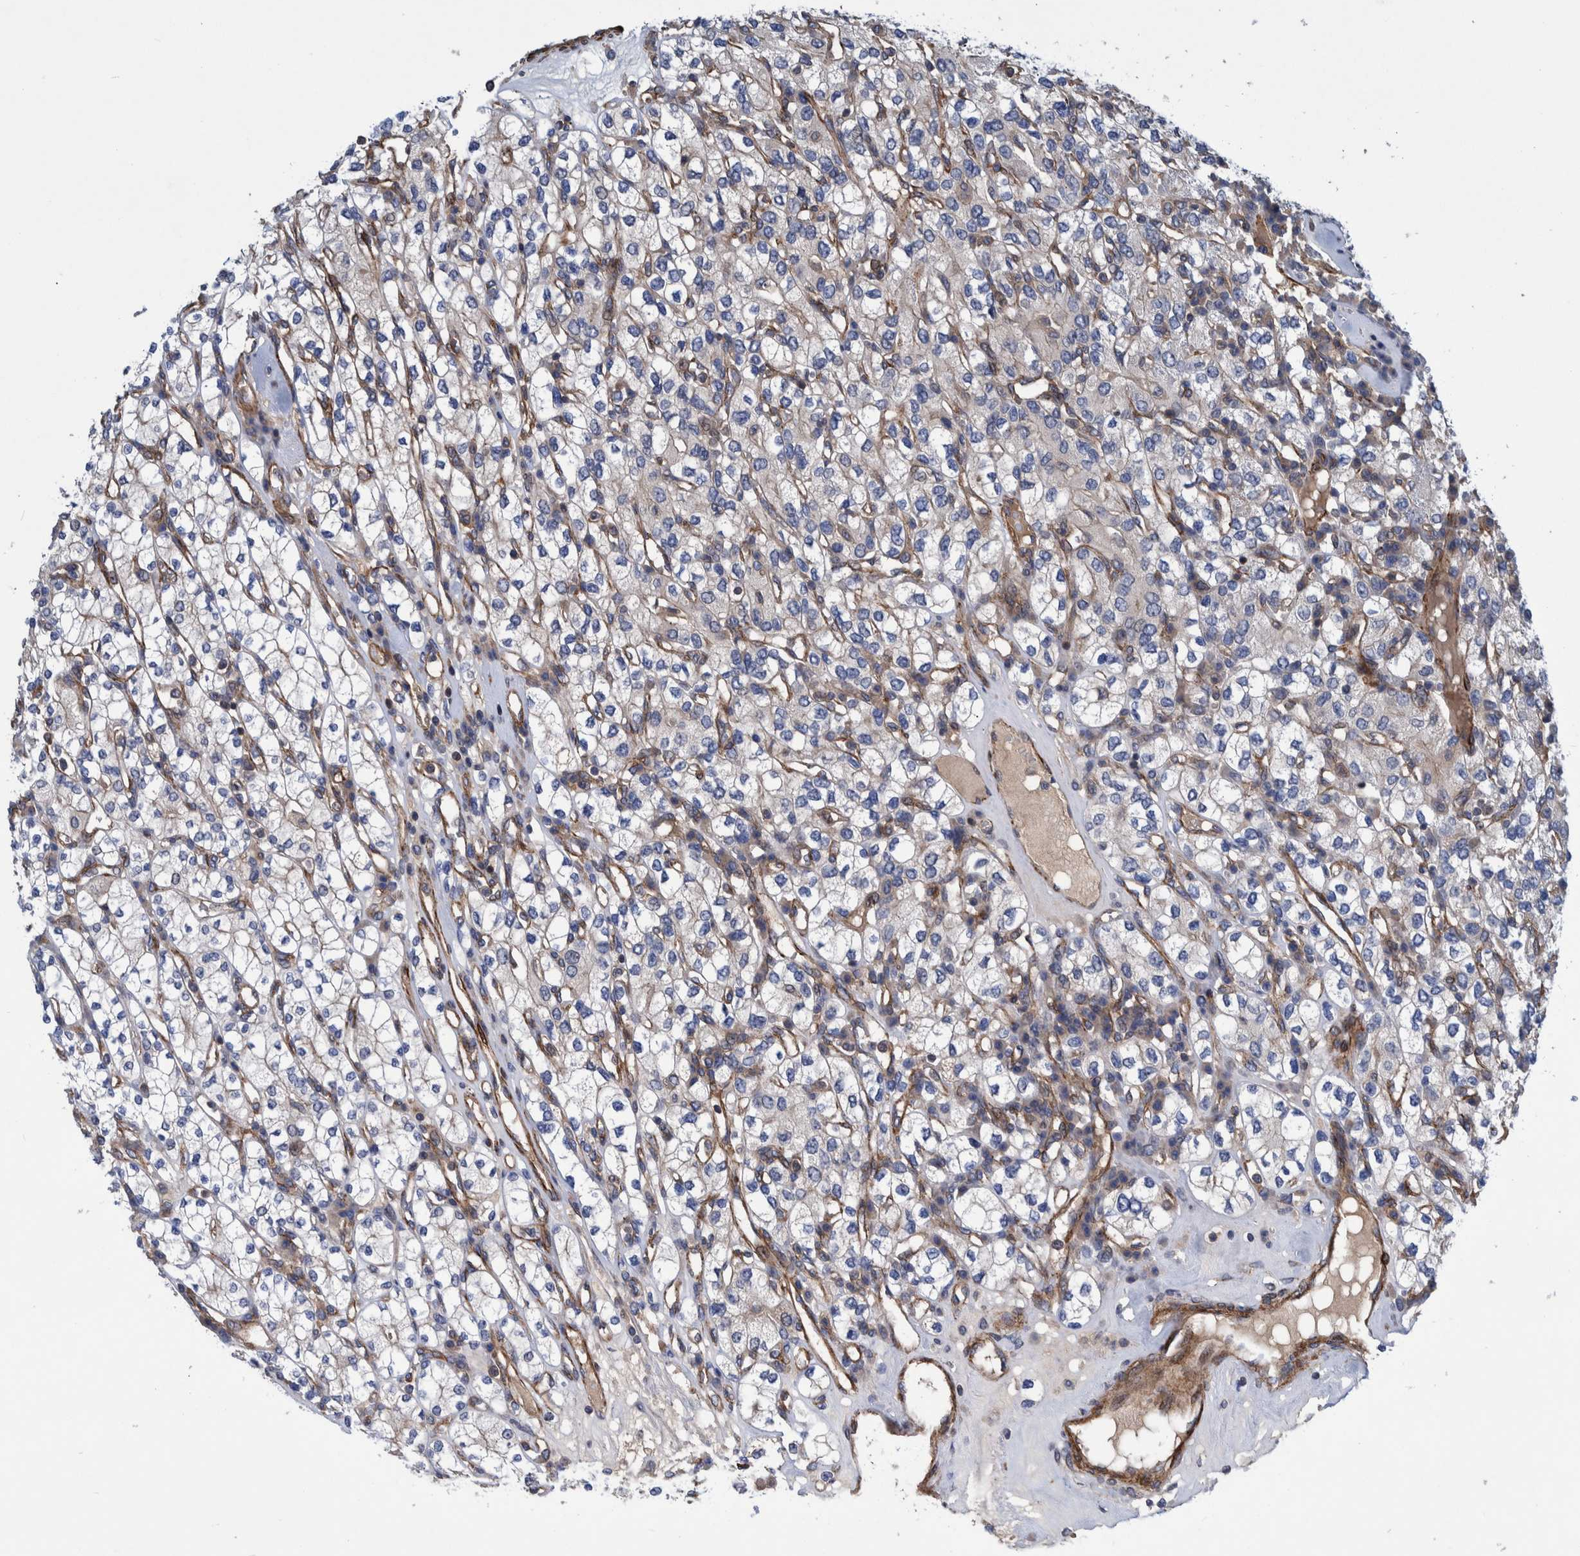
{"staining": {"intensity": "negative", "quantity": "none", "location": "none"}, "tissue": "renal cancer", "cell_type": "Tumor cells", "image_type": "cancer", "snomed": [{"axis": "morphology", "description": "Adenocarcinoma, NOS"}, {"axis": "topography", "description": "Kidney"}], "caption": "IHC micrograph of human renal cancer stained for a protein (brown), which displays no expression in tumor cells.", "gene": "GRPEL2", "patient": {"sex": "male", "age": 77}}